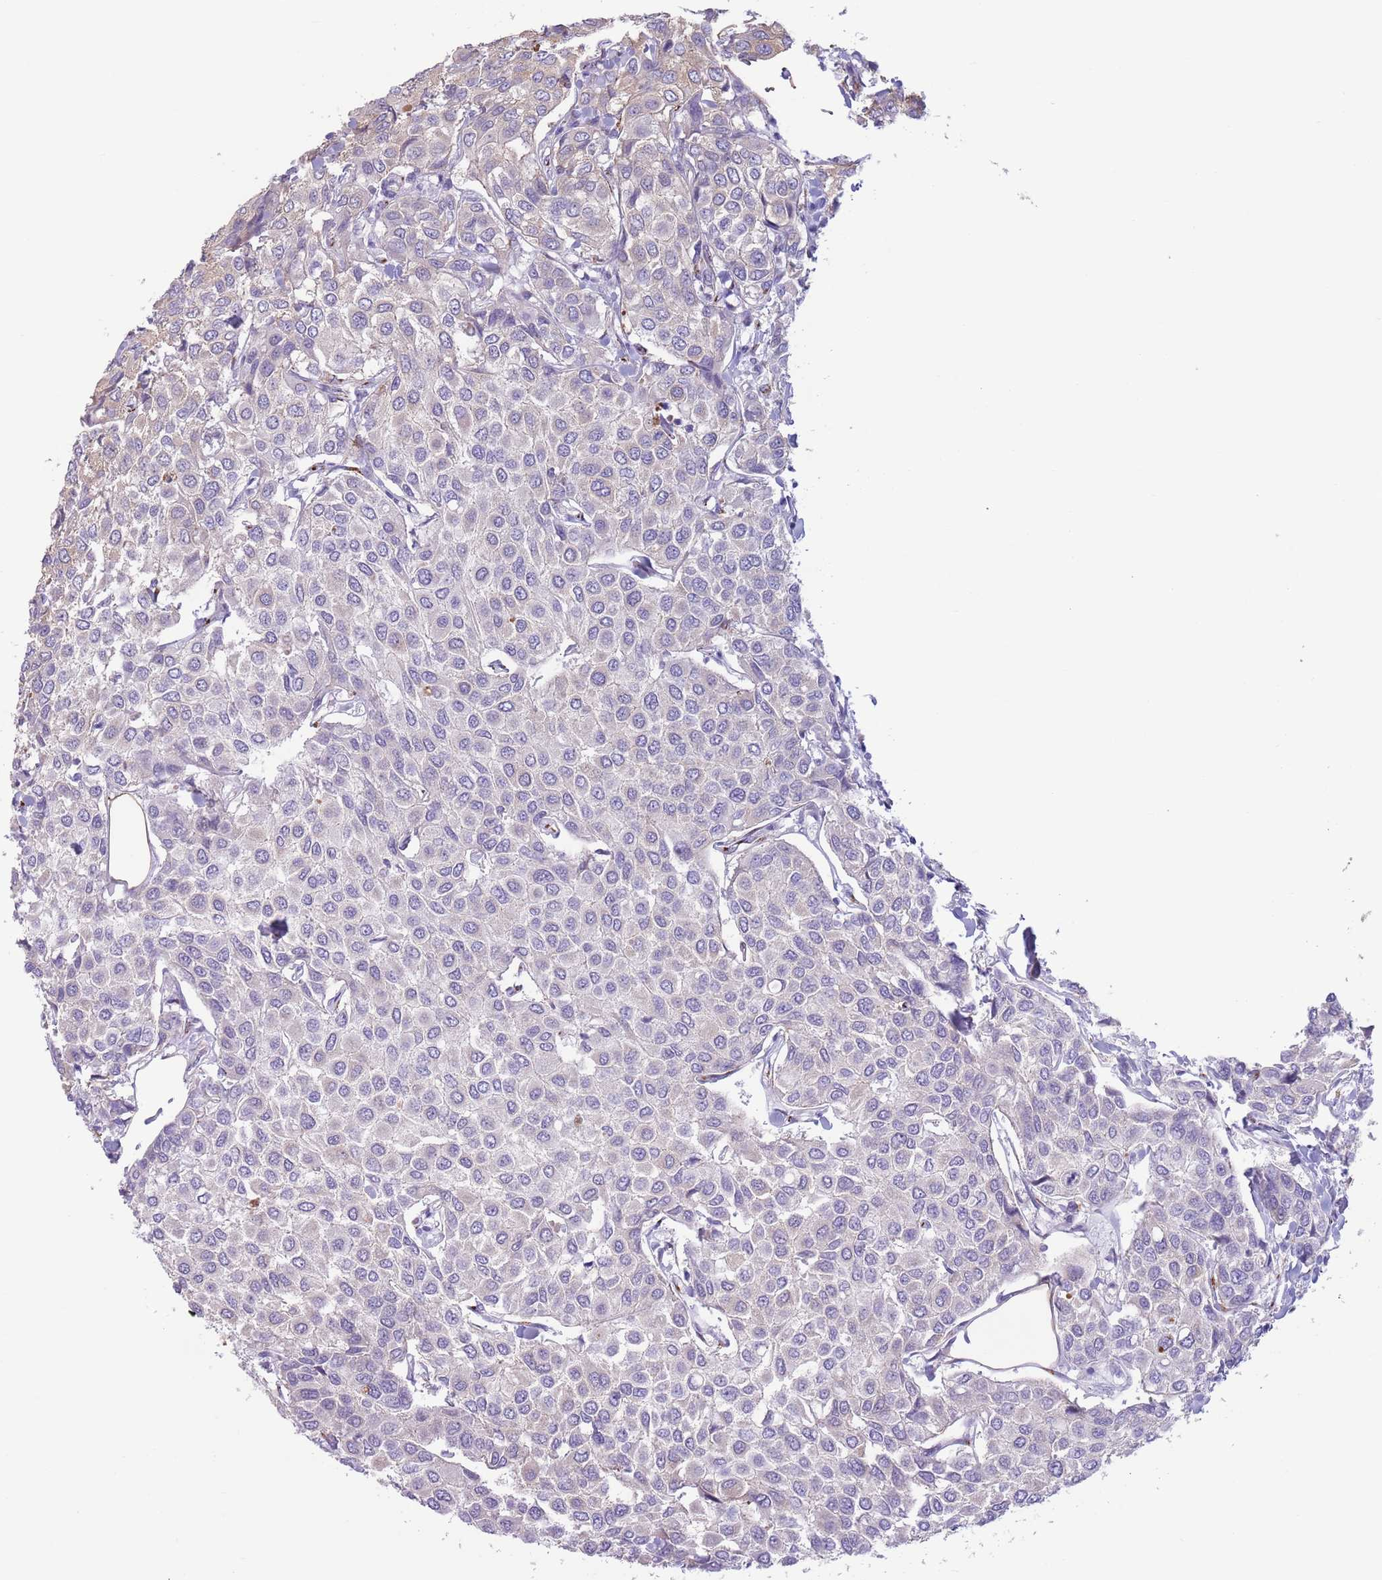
{"staining": {"intensity": "negative", "quantity": "none", "location": "none"}, "tissue": "breast cancer", "cell_type": "Tumor cells", "image_type": "cancer", "snomed": [{"axis": "morphology", "description": "Duct carcinoma"}, {"axis": "topography", "description": "Breast"}], "caption": "DAB (3,3'-diaminobenzidine) immunohistochemical staining of breast cancer exhibits no significant expression in tumor cells.", "gene": "C20orf96", "patient": {"sex": "female", "age": 55}}